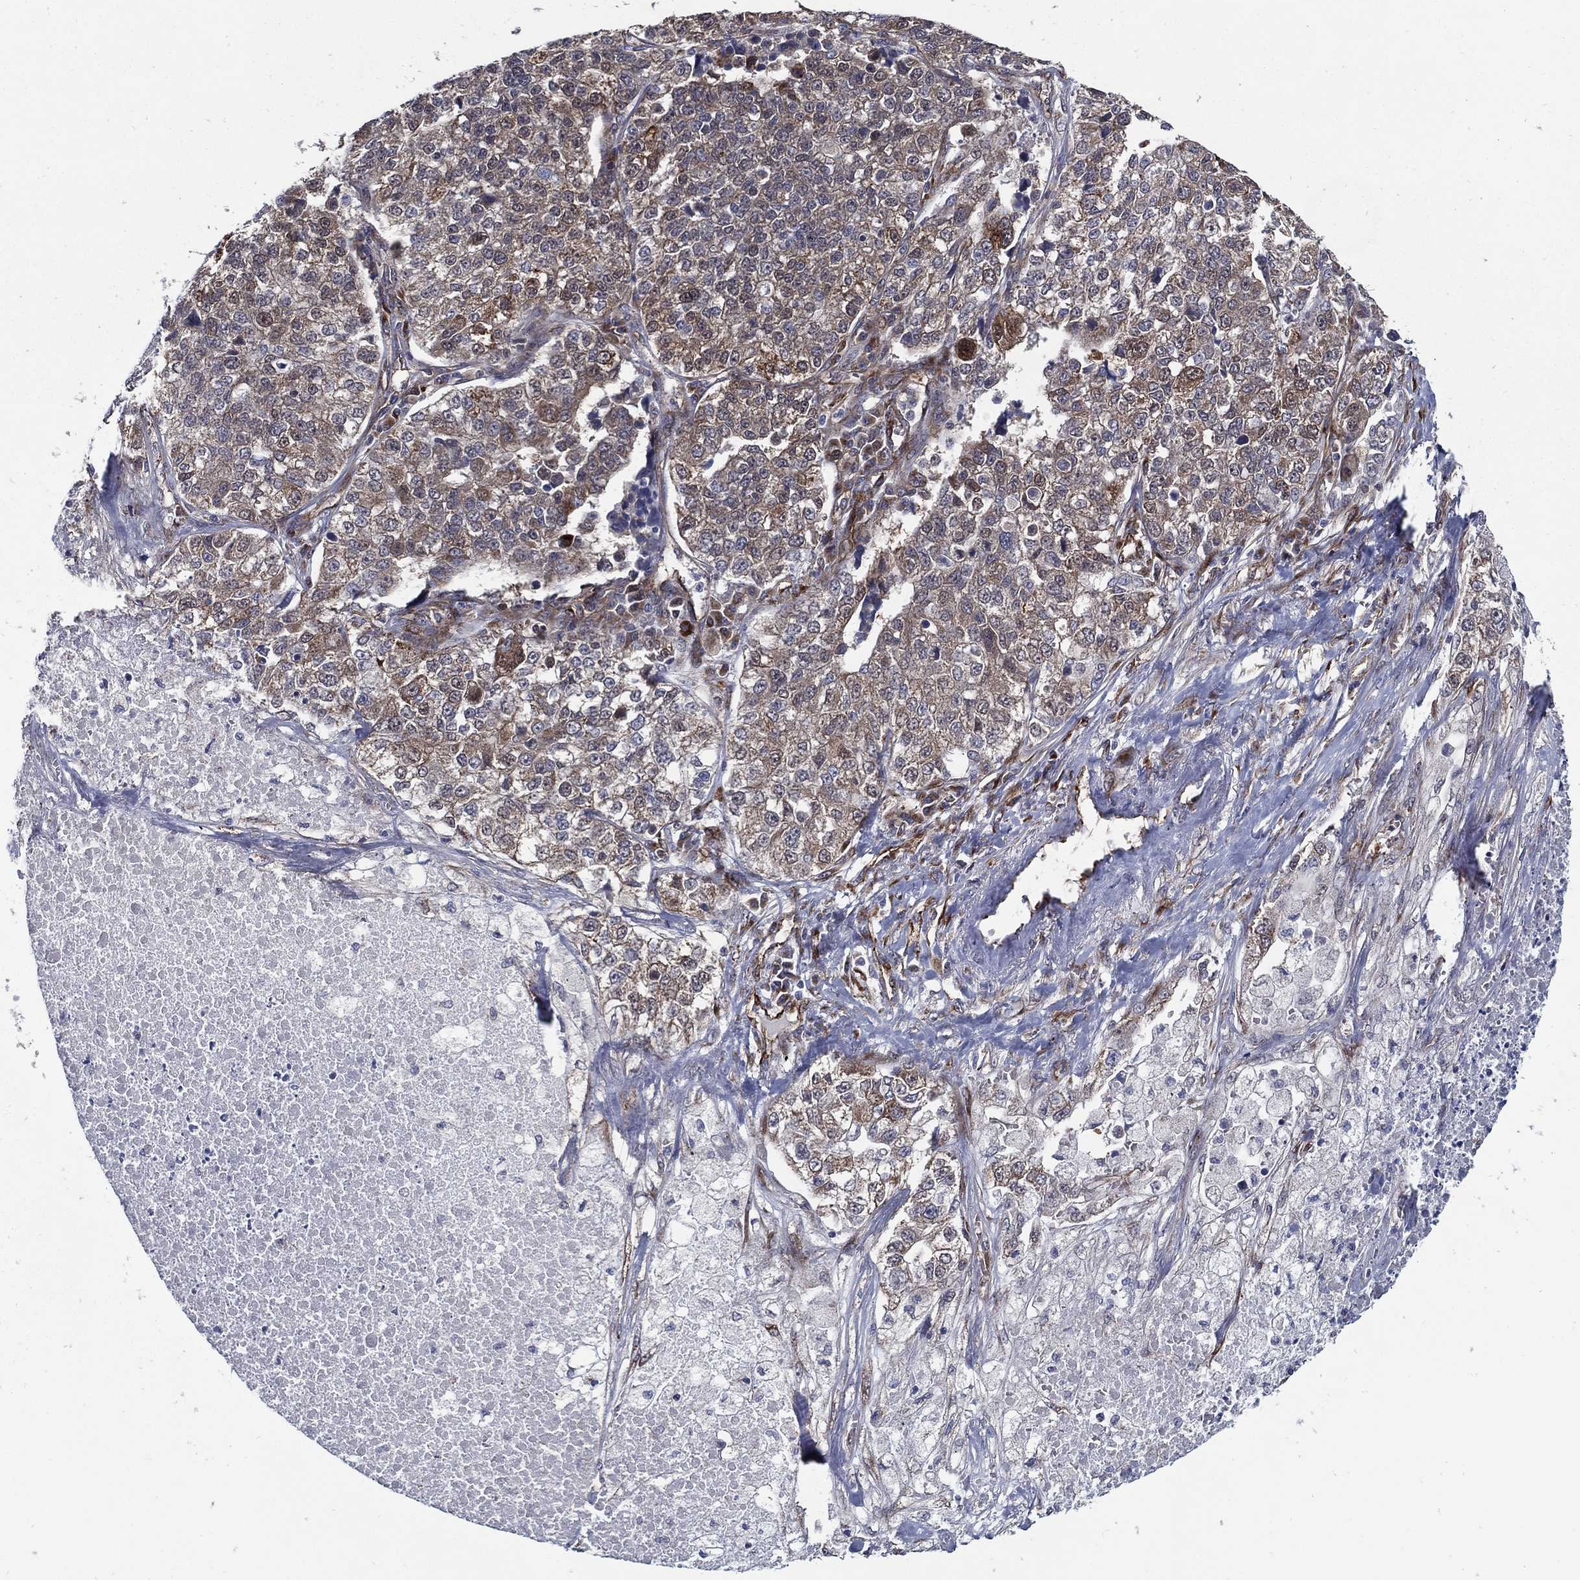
{"staining": {"intensity": "moderate", "quantity": "<25%", "location": "cytoplasmic/membranous"}, "tissue": "lung cancer", "cell_type": "Tumor cells", "image_type": "cancer", "snomed": [{"axis": "morphology", "description": "Adenocarcinoma, NOS"}, {"axis": "topography", "description": "Lung"}], "caption": "Immunohistochemistry (IHC) image of human lung cancer stained for a protein (brown), which displays low levels of moderate cytoplasmic/membranous positivity in approximately <25% of tumor cells.", "gene": "ARHGAP11A", "patient": {"sex": "male", "age": 49}}